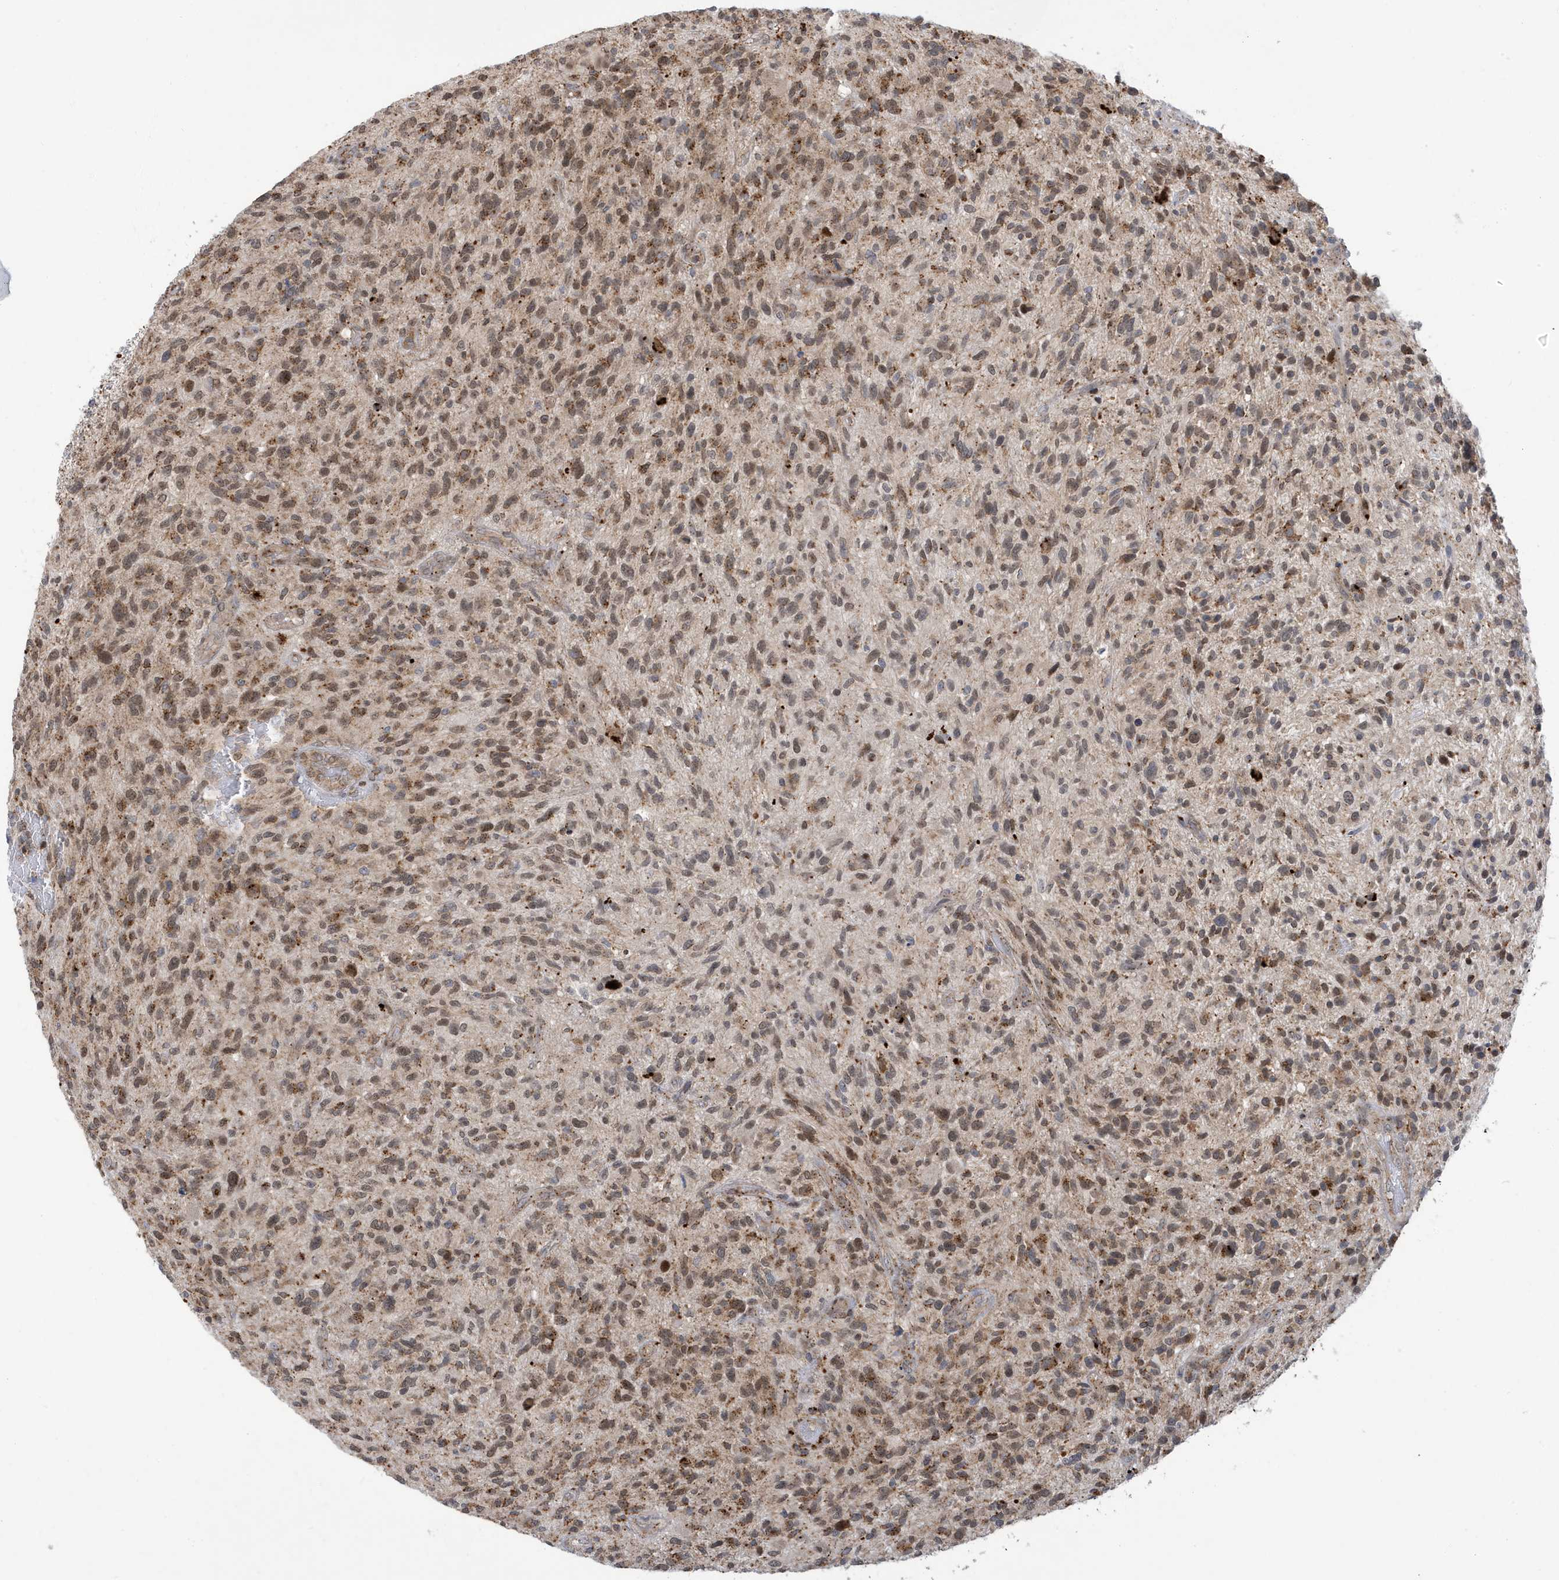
{"staining": {"intensity": "moderate", "quantity": ">75%", "location": "cytoplasmic/membranous,nuclear"}, "tissue": "glioma", "cell_type": "Tumor cells", "image_type": "cancer", "snomed": [{"axis": "morphology", "description": "Glioma, malignant, High grade"}, {"axis": "topography", "description": "Brain"}], "caption": "Brown immunohistochemical staining in glioma demonstrates moderate cytoplasmic/membranous and nuclear positivity in approximately >75% of tumor cells. (DAB (3,3'-diaminobenzidine) IHC with brightfield microscopy, high magnification).", "gene": "ZNF507", "patient": {"sex": "male", "age": 47}}